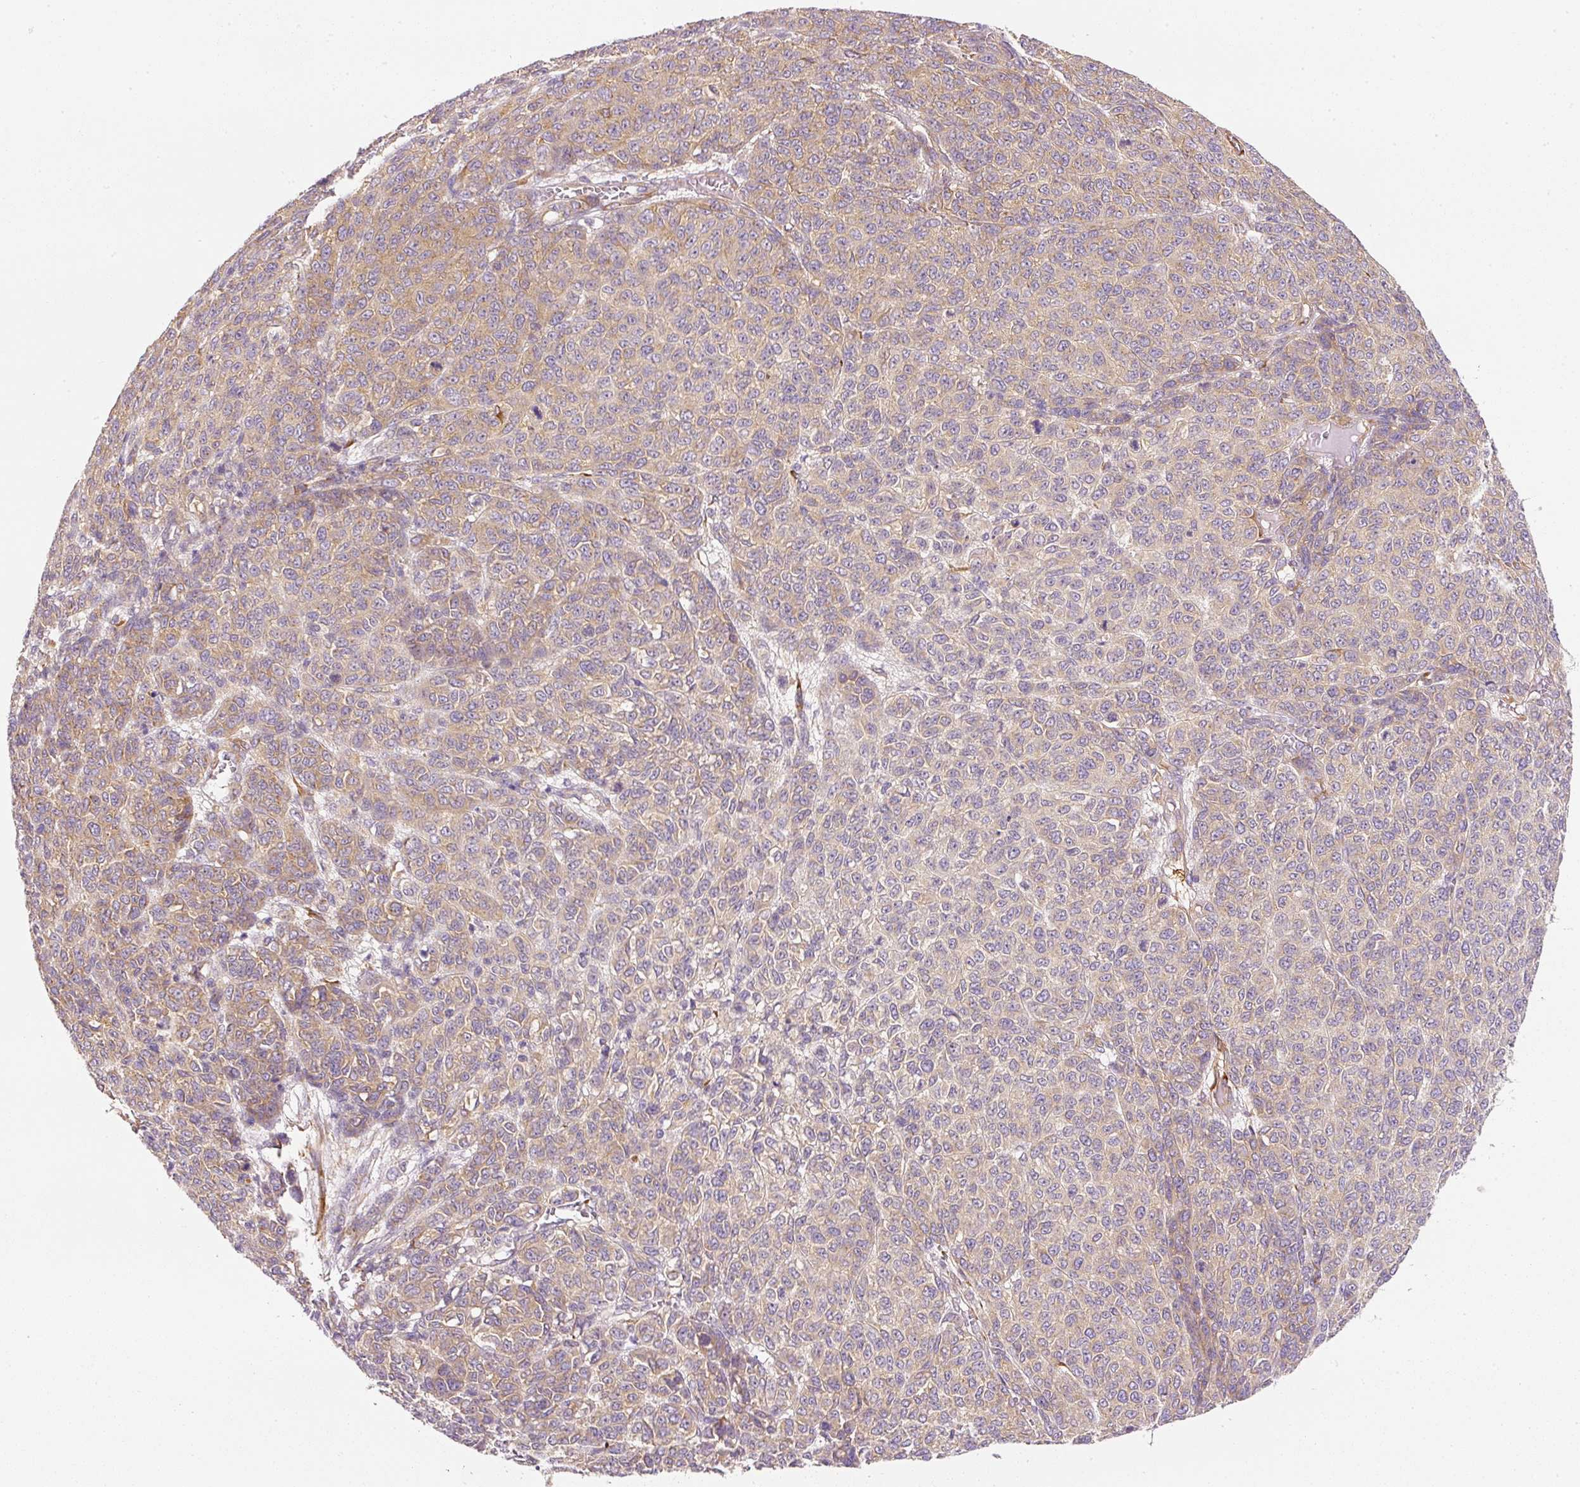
{"staining": {"intensity": "moderate", "quantity": ">75%", "location": "cytoplasmic/membranous"}, "tissue": "melanoma", "cell_type": "Tumor cells", "image_type": "cancer", "snomed": [{"axis": "morphology", "description": "Malignant melanoma, NOS"}, {"axis": "topography", "description": "Skin"}], "caption": "Brown immunohistochemical staining in malignant melanoma displays moderate cytoplasmic/membranous staining in about >75% of tumor cells.", "gene": "RNF167", "patient": {"sex": "male", "age": 49}}